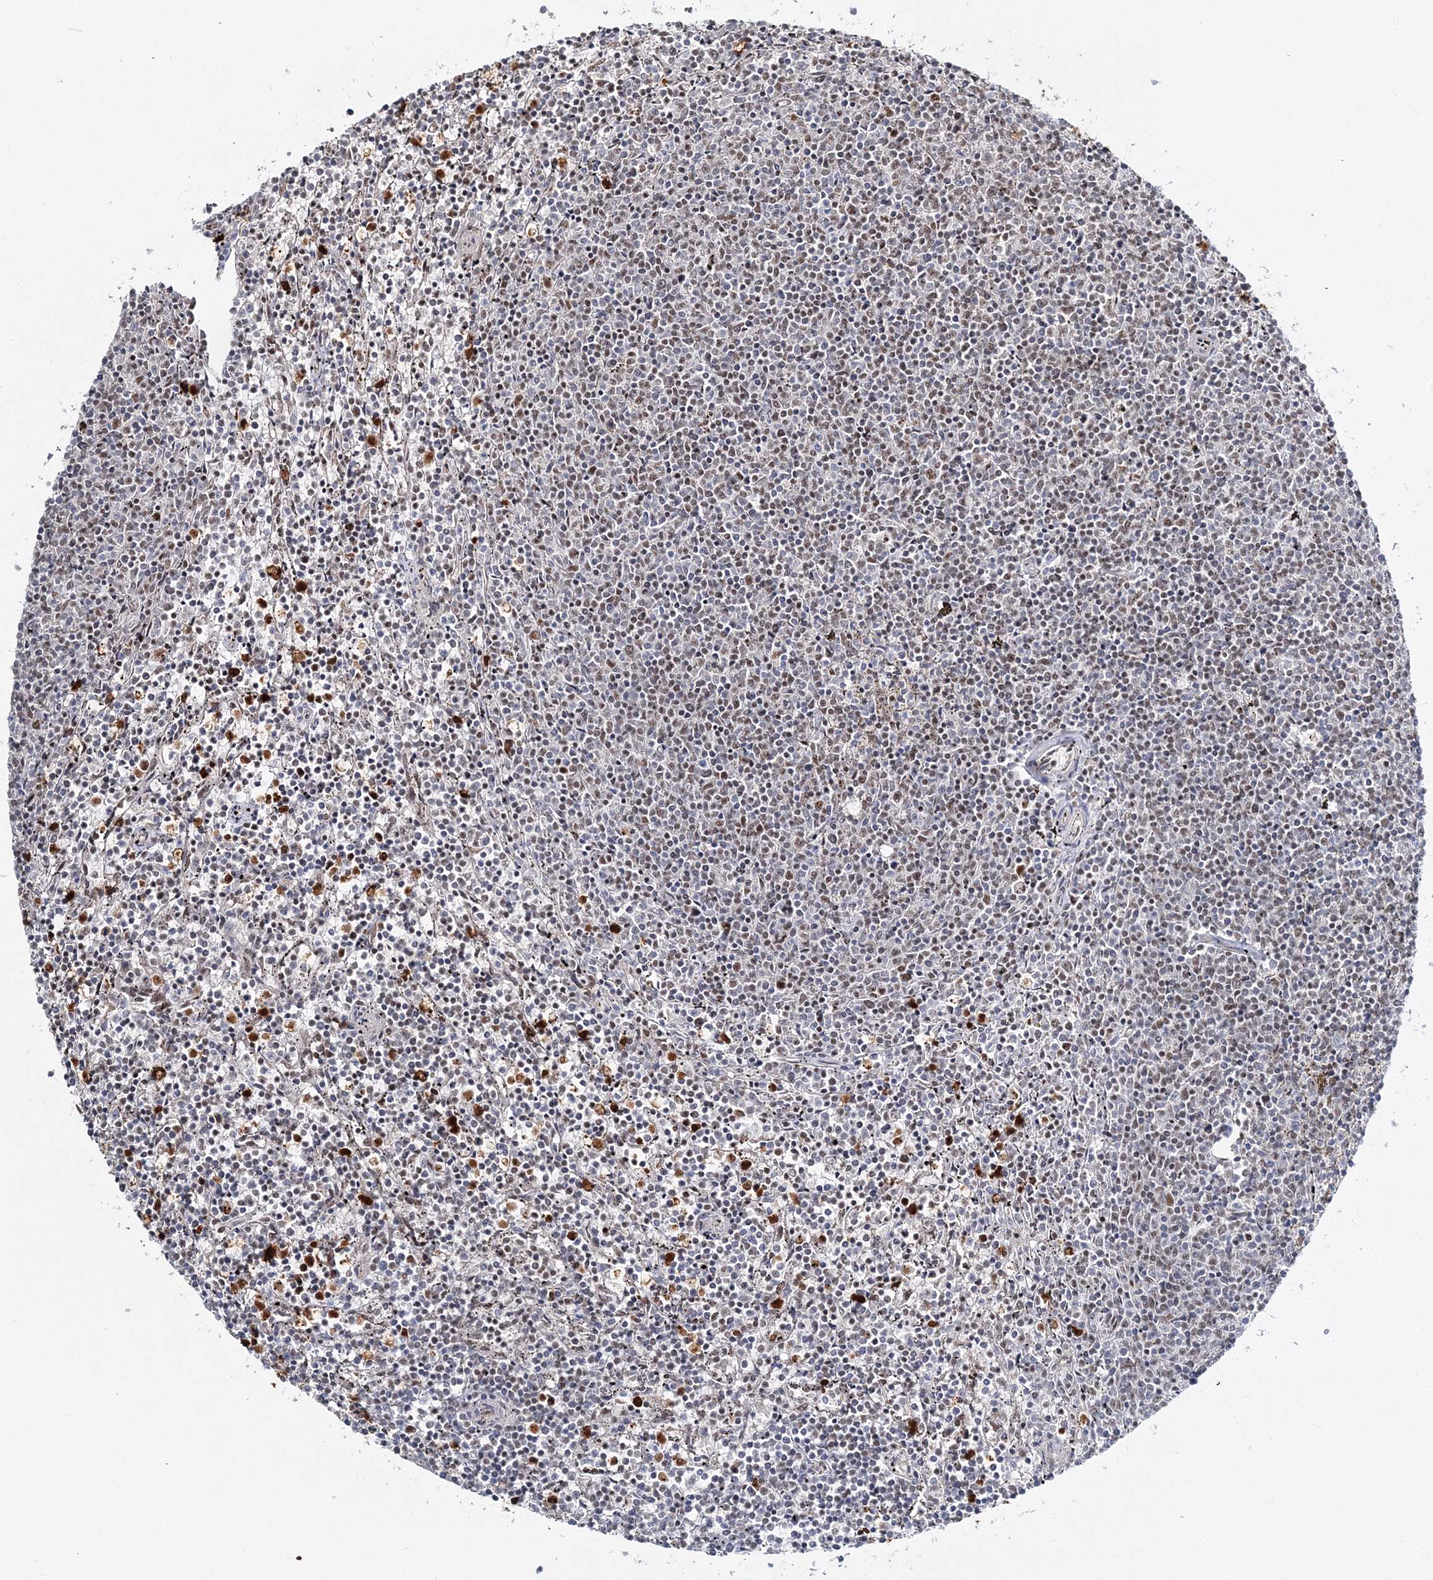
{"staining": {"intensity": "weak", "quantity": "<25%", "location": "nuclear"}, "tissue": "lymphoma", "cell_type": "Tumor cells", "image_type": "cancer", "snomed": [{"axis": "morphology", "description": "Malignant lymphoma, non-Hodgkin's type, Low grade"}, {"axis": "topography", "description": "Spleen"}], "caption": "The histopathology image displays no staining of tumor cells in low-grade malignant lymphoma, non-Hodgkin's type. The staining was performed using DAB (3,3'-diaminobenzidine) to visualize the protein expression in brown, while the nuclei were stained in blue with hematoxylin (Magnification: 20x).", "gene": "QRICH1", "patient": {"sex": "female", "age": 50}}